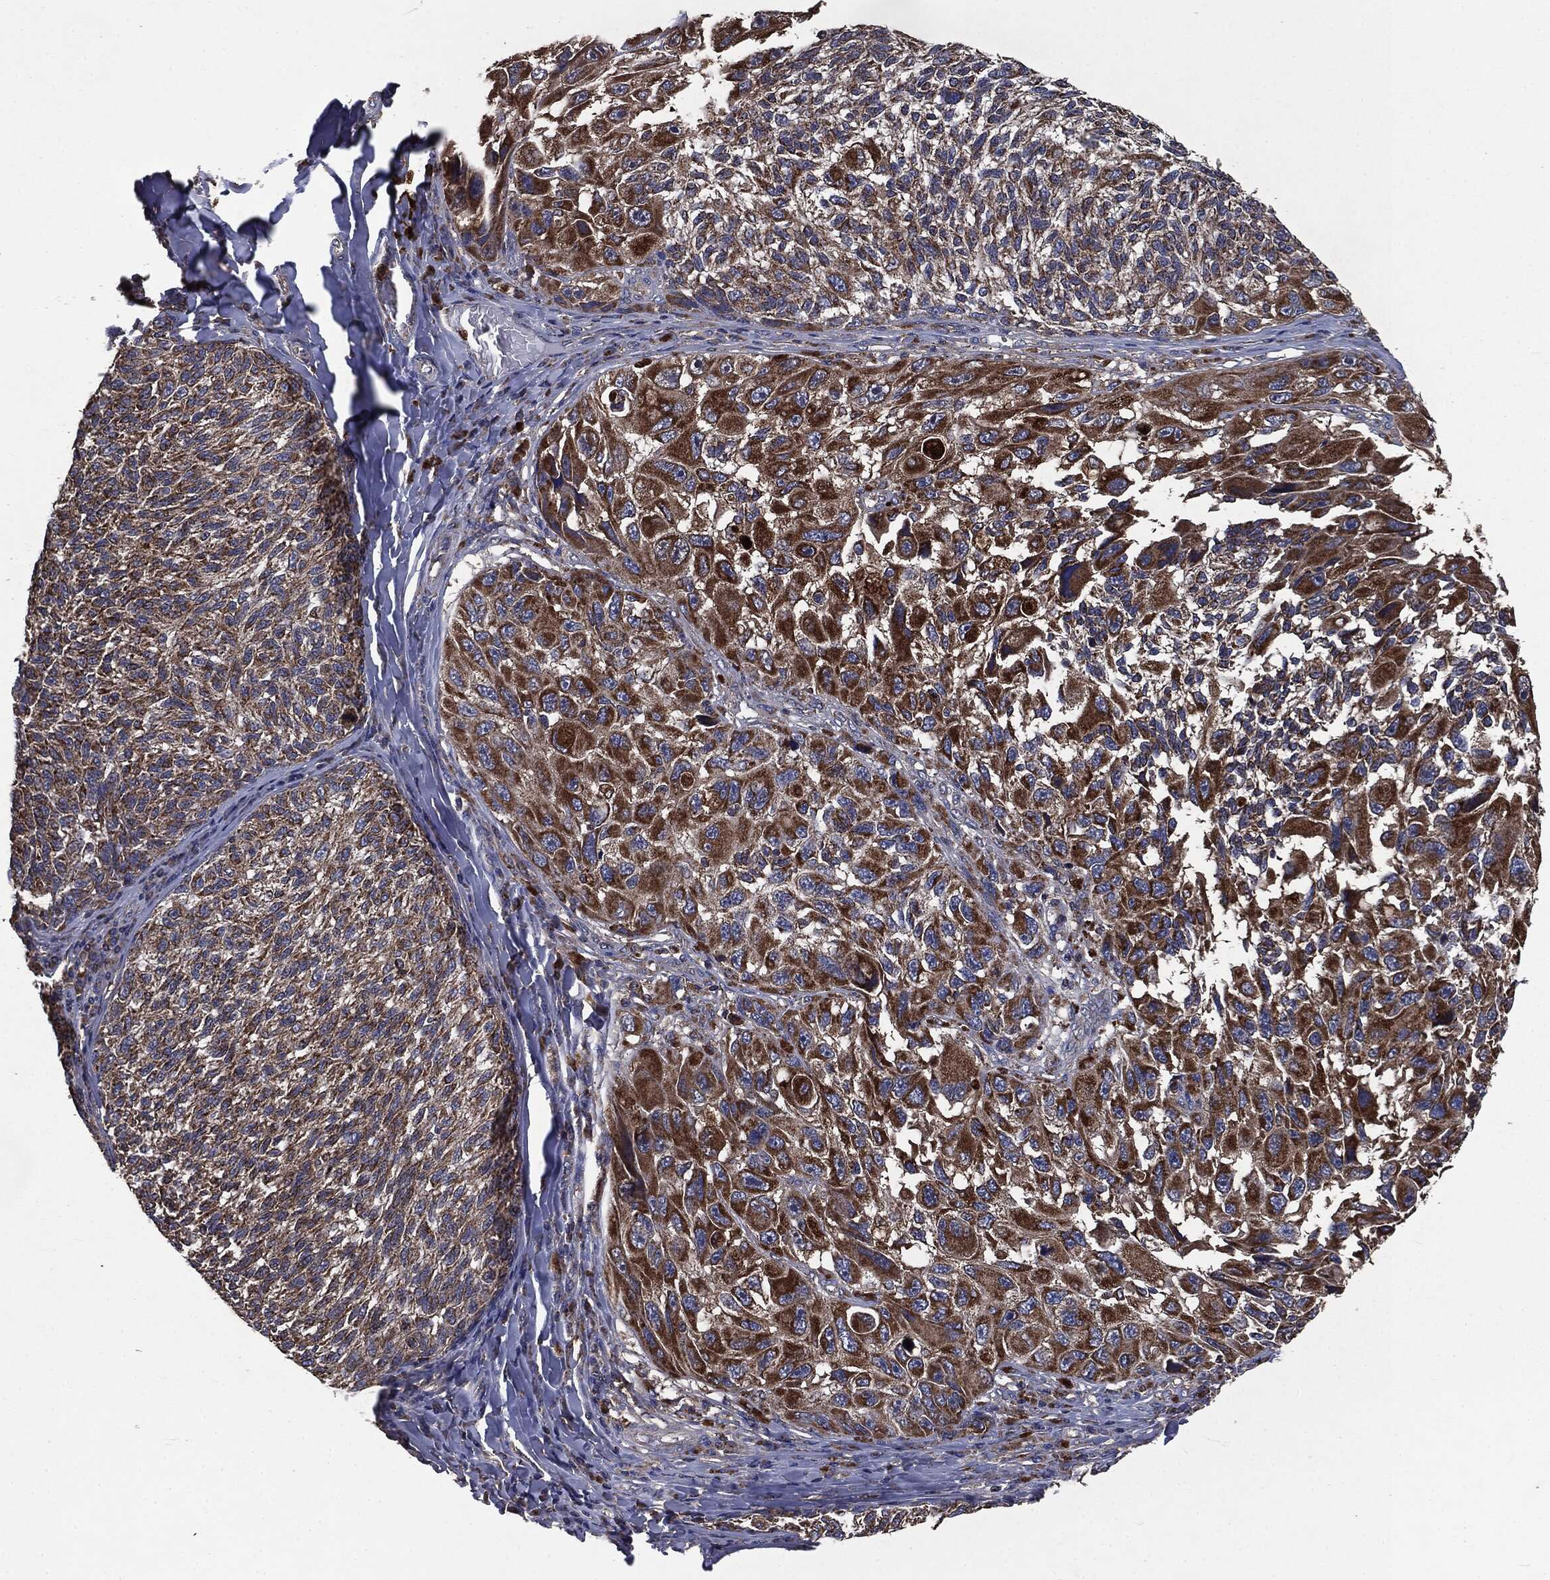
{"staining": {"intensity": "strong", "quantity": ">75%", "location": "cytoplasmic/membranous"}, "tissue": "melanoma", "cell_type": "Tumor cells", "image_type": "cancer", "snomed": [{"axis": "morphology", "description": "Malignant melanoma, NOS"}, {"axis": "topography", "description": "Skin"}], "caption": "High-magnification brightfield microscopy of melanoma stained with DAB (brown) and counterstained with hematoxylin (blue). tumor cells exhibit strong cytoplasmic/membranous expression is present in approximately>75% of cells. Using DAB (3,3'-diaminobenzidine) (brown) and hematoxylin (blue) stains, captured at high magnification using brightfield microscopy.", "gene": "MAPK6", "patient": {"sex": "female", "age": 73}}